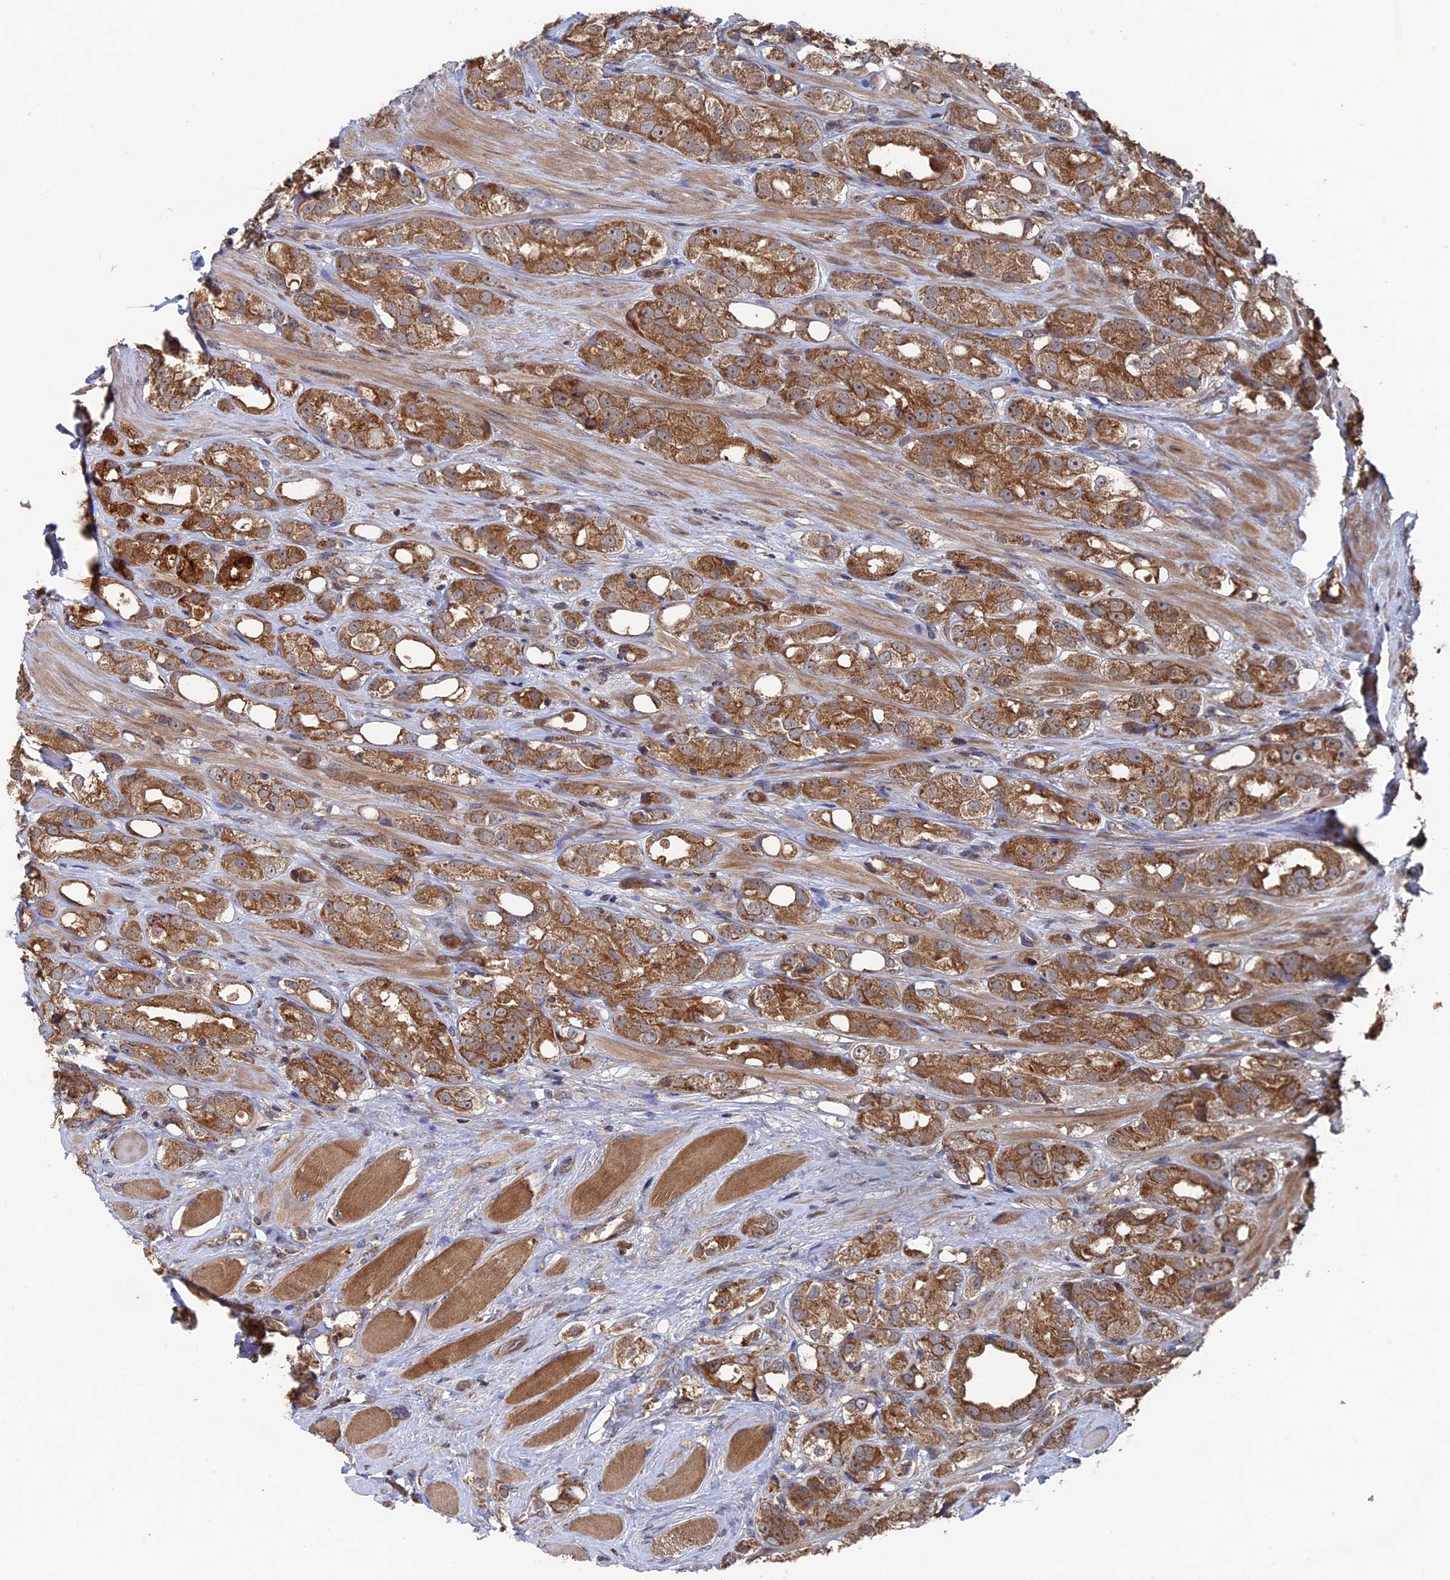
{"staining": {"intensity": "moderate", "quantity": ">75%", "location": "cytoplasmic/membranous"}, "tissue": "prostate cancer", "cell_type": "Tumor cells", "image_type": "cancer", "snomed": [{"axis": "morphology", "description": "Adenocarcinoma, NOS"}, {"axis": "topography", "description": "Prostate"}], "caption": "Prostate cancer tissue exhibits moderate cytoplasmic/membranous positivity in approximately >75% of tumor cells (DAB IHC, brown staining for protein, blue staining for nuclei).", "gene": "RAB15", "patient": {"sex": "male", "age": 79}}